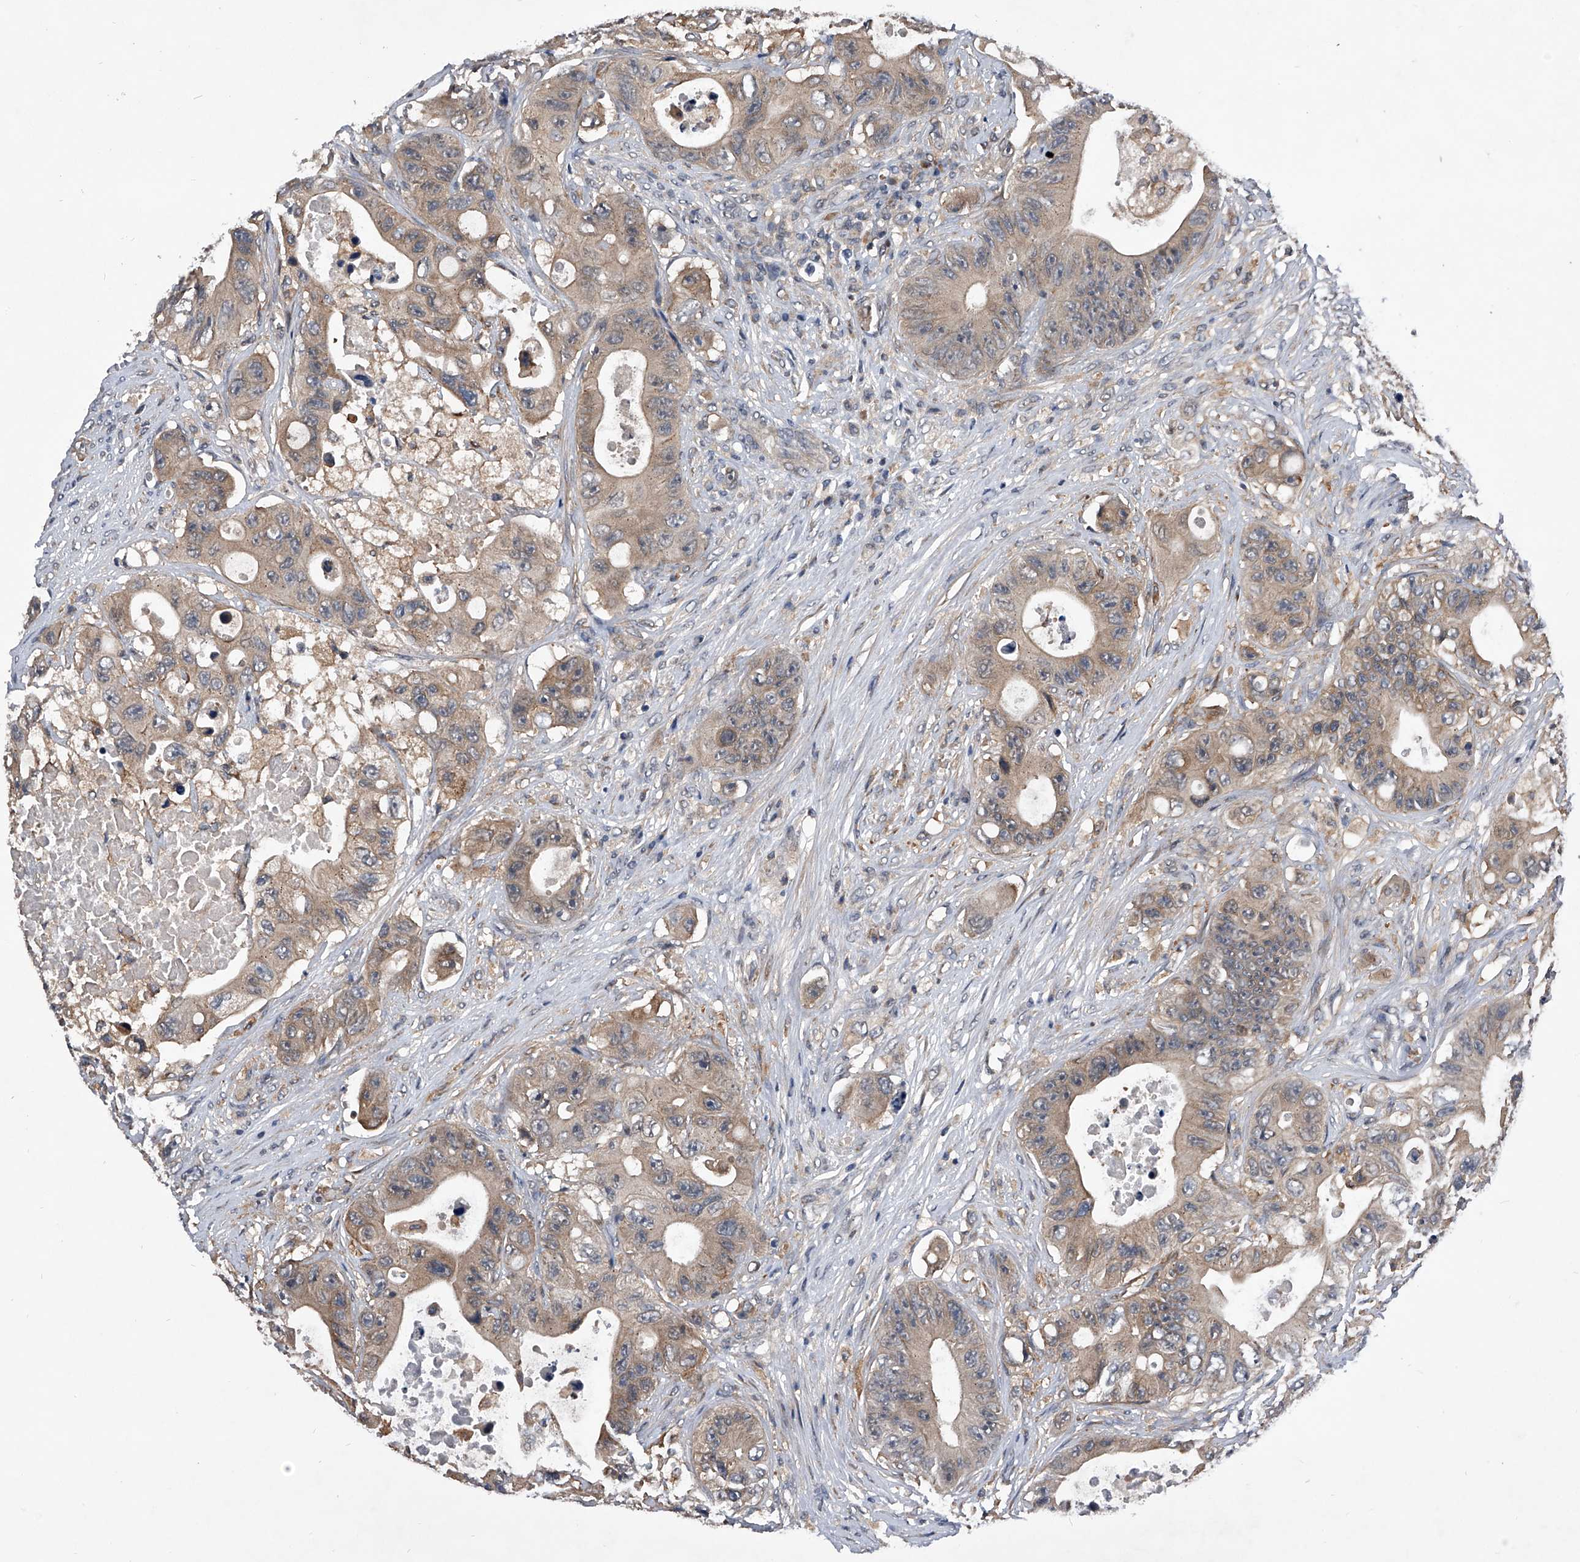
{"staining": {"intensity": "weak", "quantity": ">75%", "location": "cytoplasmic/membranous"}, "tissue": "colorectal cancer", "cell_type": "Tumor cells", "image_type": "cancer", "snomed": [{"axis": "morphology", "description": "Adenocarcinoma, NOS"}, {"axis": "topography", "description": "Colon"}], "caption": "Immunohistochemical staining of colorectal cancer displays low levels of weak cytoplasmic/membranous protein staining in approximately >75% of tumor cells.", "gene": "ZNF30", "patient": {"sex": "female", "age": 46}}